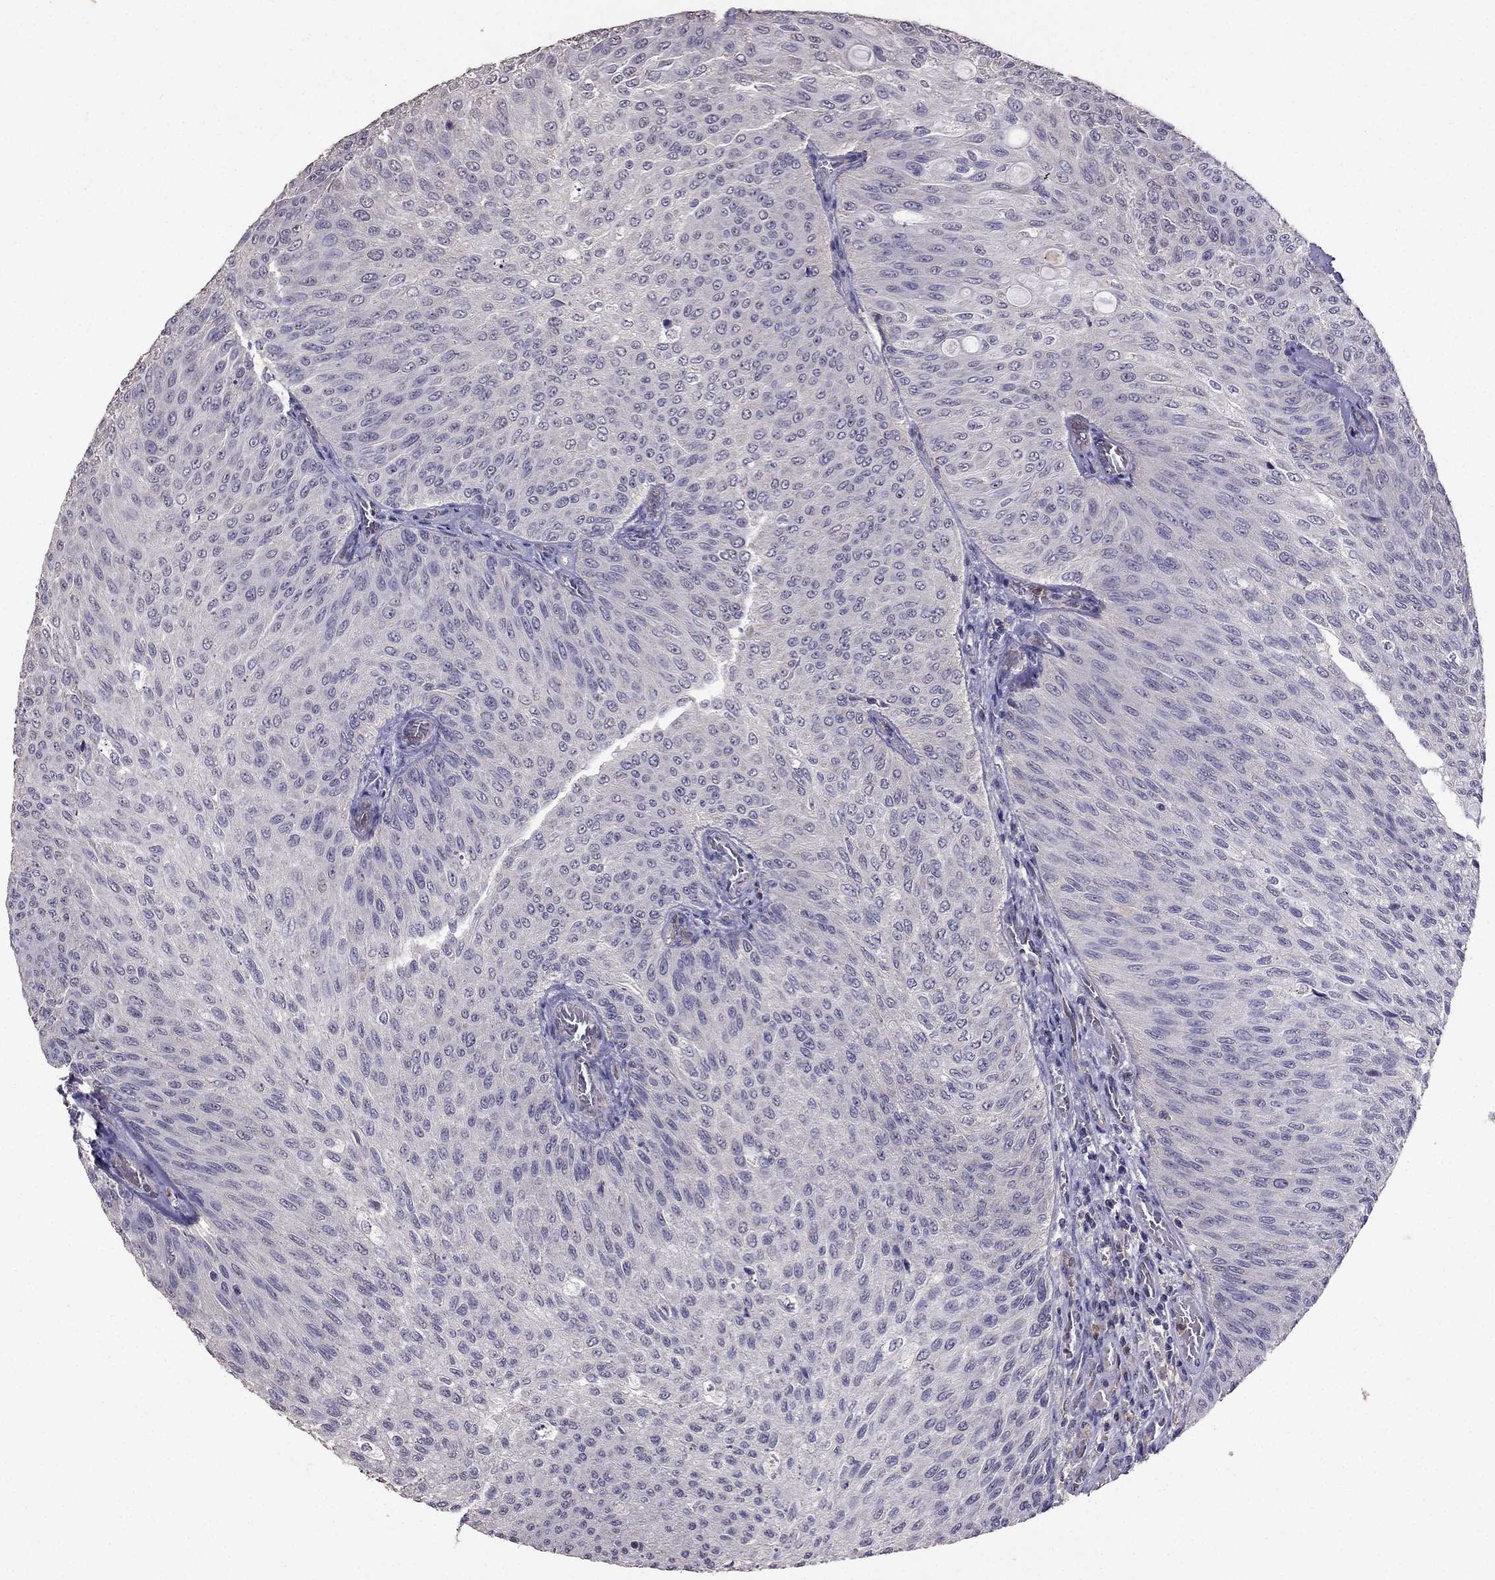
{"staining": {"intensity": "negative", "quantity": "none", "location": "none"}, "tissue": "urothelial cancer", "cell_type": "Tumor cells", "image_type": "cancer", "snomed": [{"axis": "morphology", "description": "Urothelial carcinoma, Low grade"}, {"axis": "topography", "description": "Ureter, NOS"}, {"axis": "topography", "description": "Urinary bladder"}], "caption": "Immunohistochemistry (IHC) of human low-grade urothelial carcinoma exhibits no expression in tumor cells.", "gene": "RFLNB", "patient": {"sex": "male", "age": 78}}